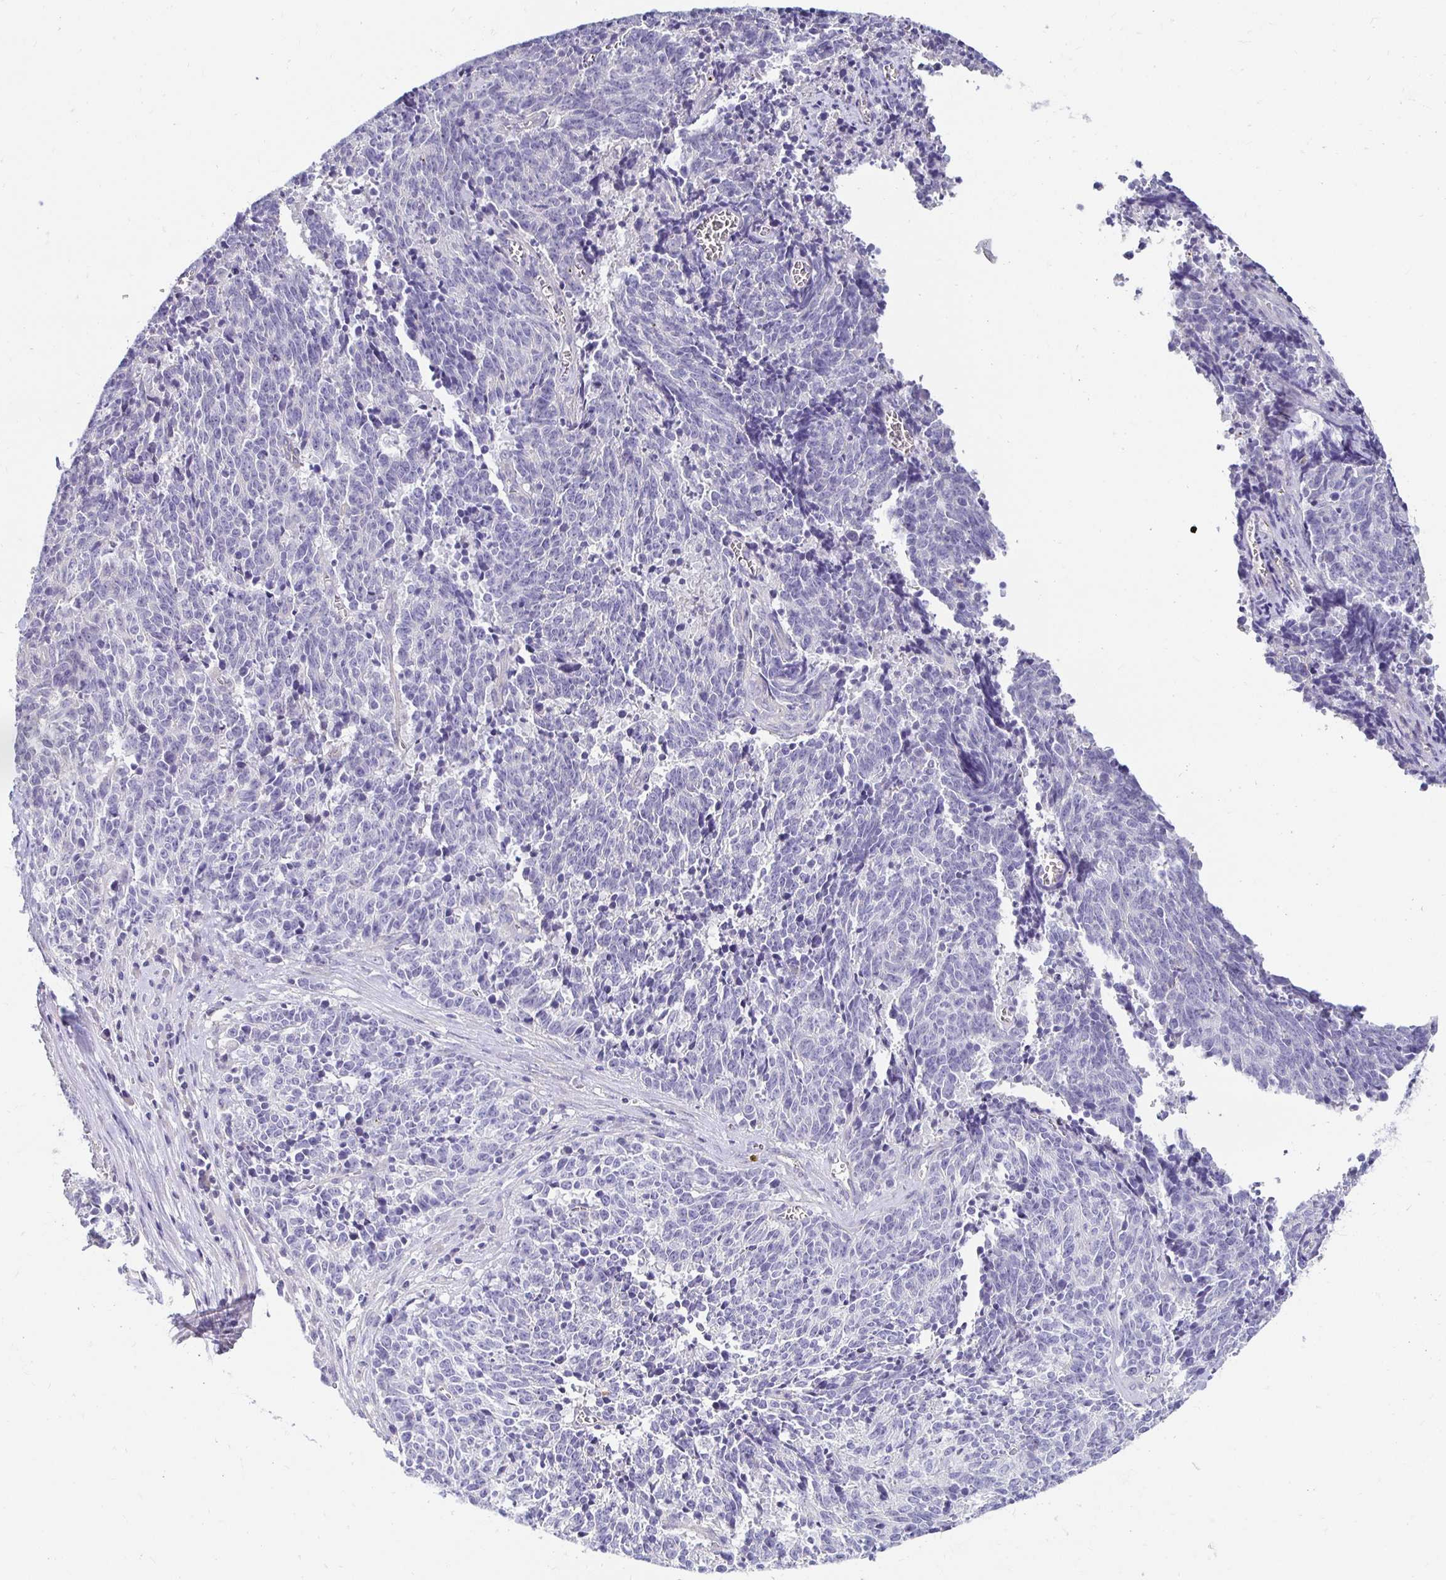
{"staining": {"intensity": "negative", "quantity": "none", "location": "none"}, "tissue": "cervical cancer", "cell_type": "Tumor cells", "image_type": "cancer", "snomed": [{"axis": "morphology", "description": "Squamous cell carcinoma, NOS"}, {"axis": "topography", "description": "Cervix"}], "caption": "IHC image of neoplastic tissue: cervical cancer stained with DAB (3,3'-diaminobenzidine) shows no significant protein staining in tumor cells.", "gene": "AKAP6", "patient": {"sex": "female", "age": 29}}